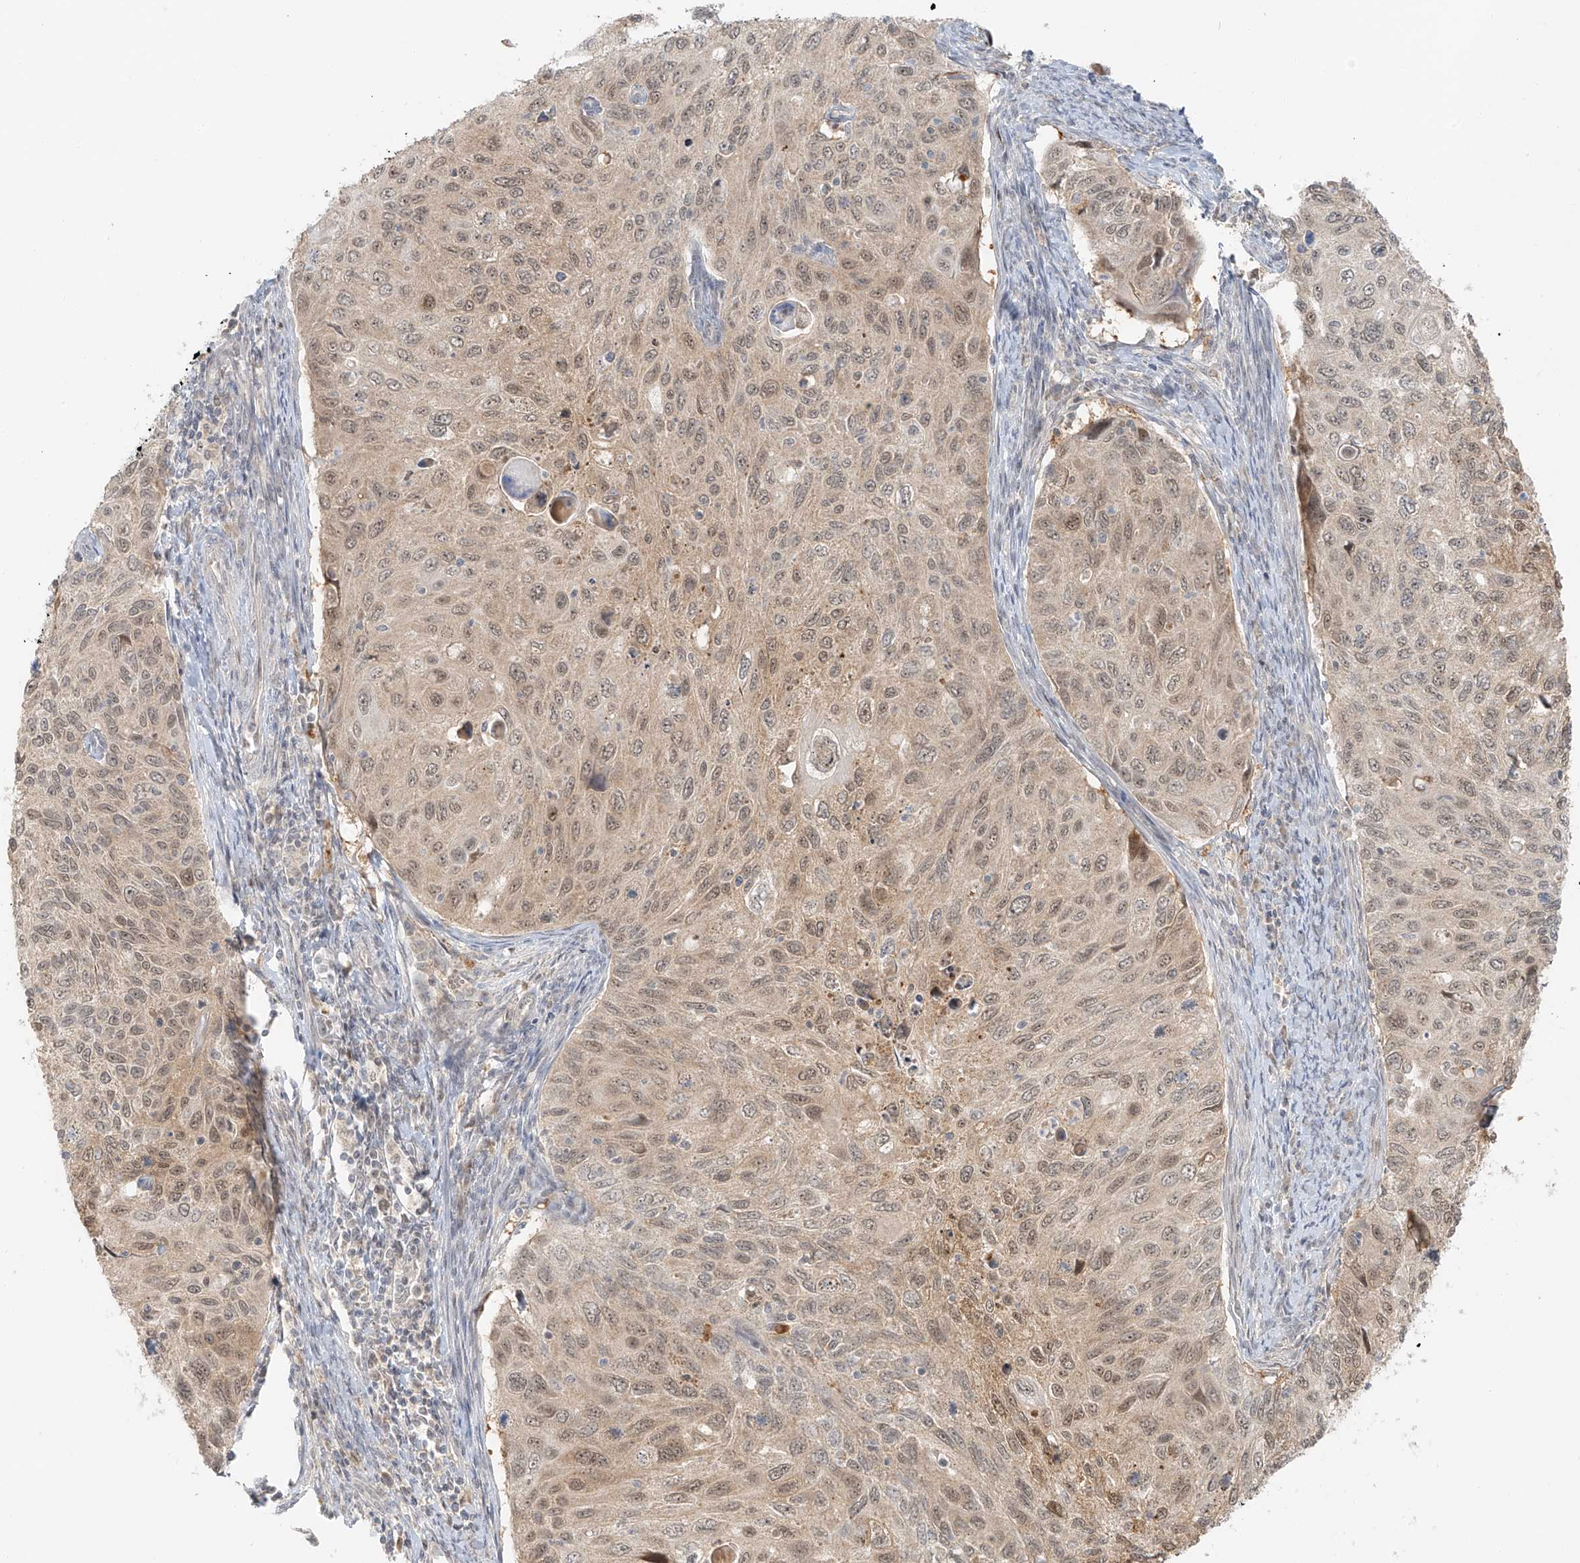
{"staining": {"intensity": "weak", "quantity": ">75%", "location": "cytoplasmic/membranous,nuclear"}, "tissue": "cervical cancer", "cell_type": "Tumor cells", "image_type": "cancer", "snomed": [{"axis": "morphology", "description": "Squamous cell carcinoma, NOS"}, {"axis": "topography", "description": "Cervix"}], "caption": "DAB immunohistochemical staining of squamous cell carcinoma (cervical) reveals weak cytoplasmic/membranous and nuclear protein positivity in approximately >75% of tumor cells.", "gene": "MIPEP", "patient": {"sex": "female", "age": 70}}